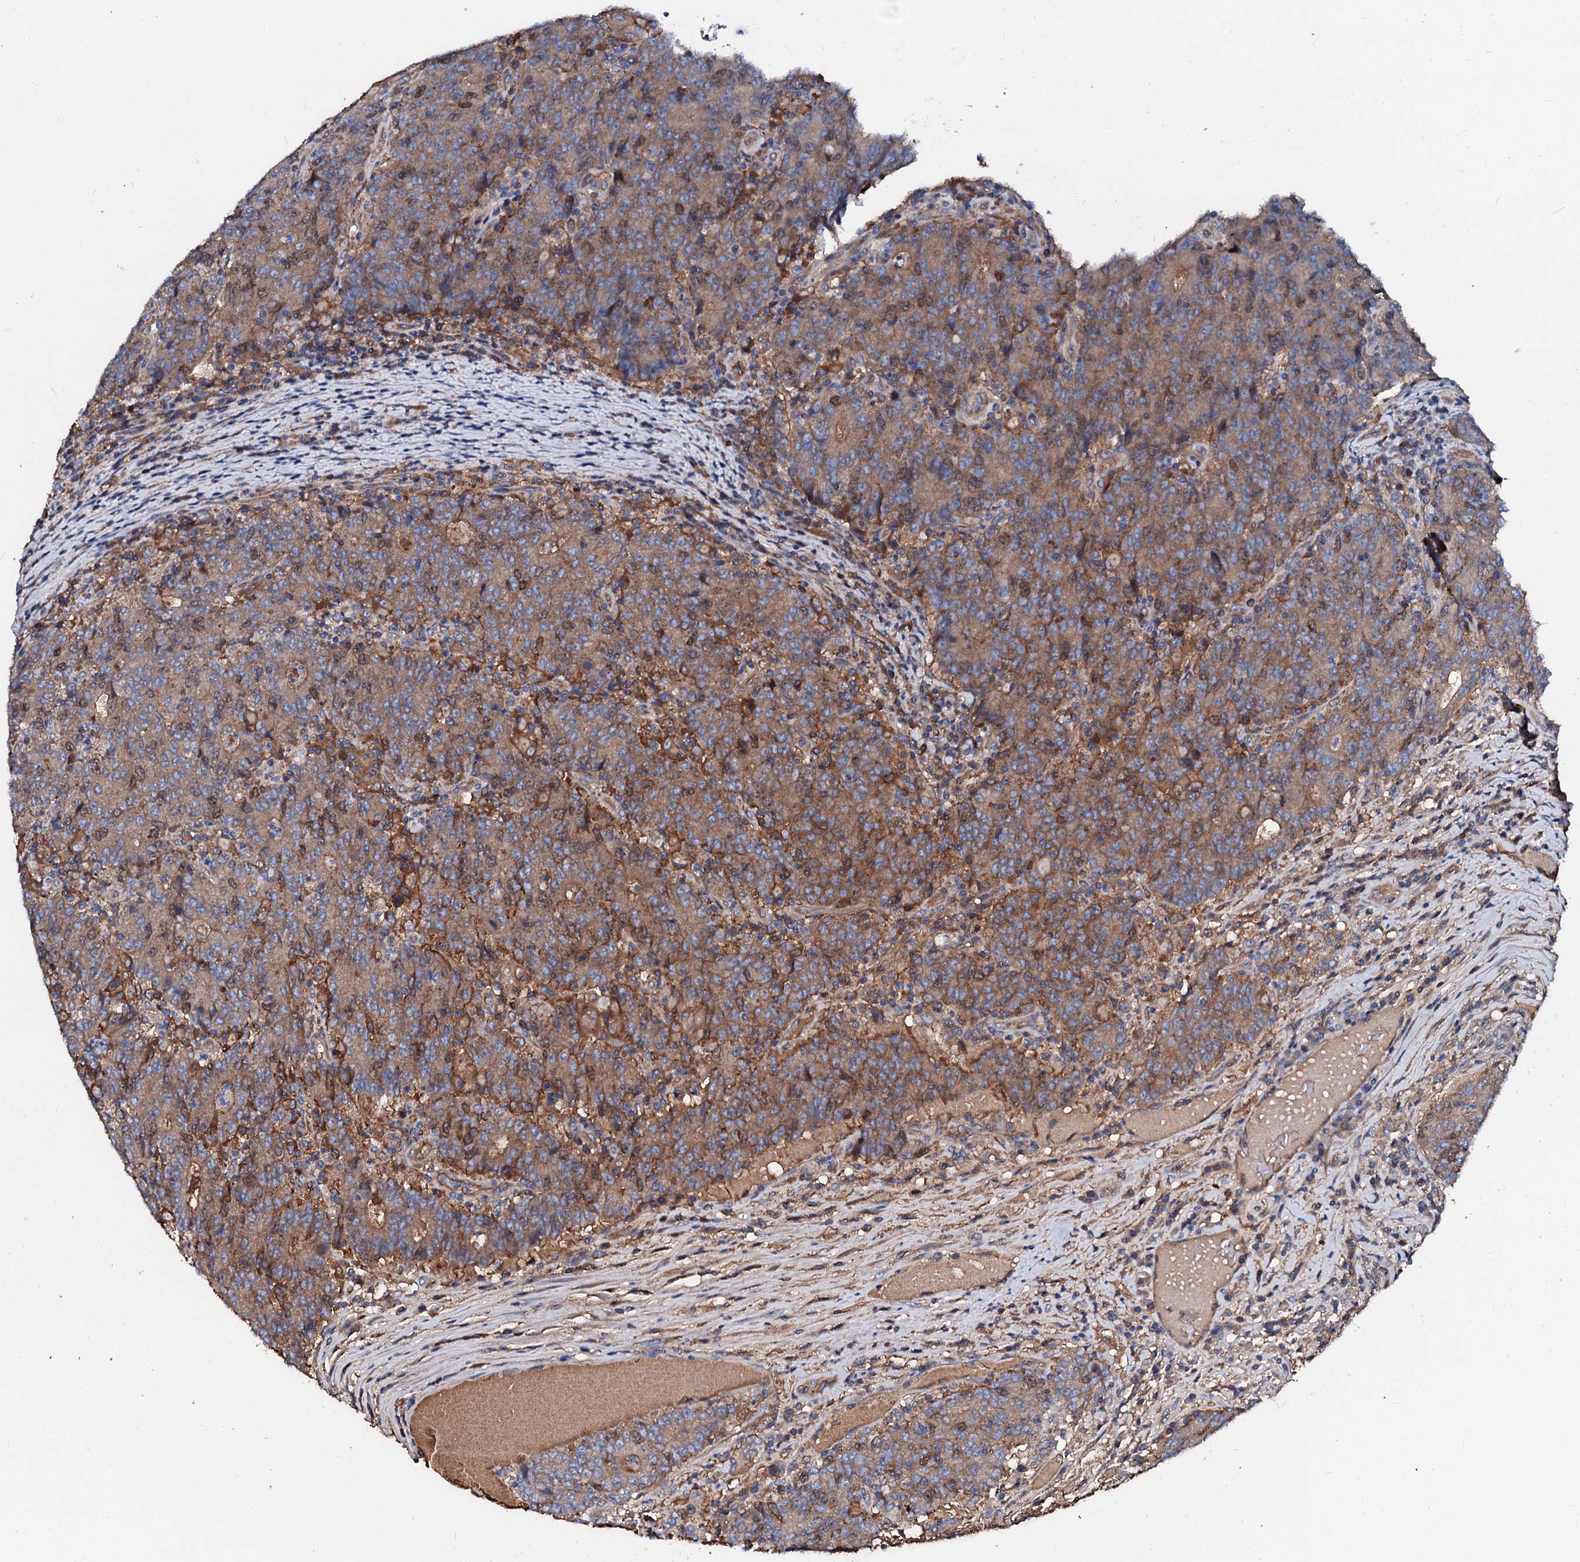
{"staining": {"intensity": "moderate", "quantity": ">75%", "location": "cytoplasmic/membranous,nuclear"}, "tissue": "colorectal cancer", "cell_type": "Tumor cells", "image_type": "cancer", "snomed": [{"axis": "morphology", "description": "Adenocarcinoma, NOS"}, {"axis": "topography", "description": "Colon"}], "caption": "The micrograph shows a brown stain indicating the presence of a protein in the cytoplasmic/membranous and nuclear of tumor cells in adenocarcinoma (colorectal).", "gene": "CSKMT", "patient": {"sex": "female", "age": 75}}